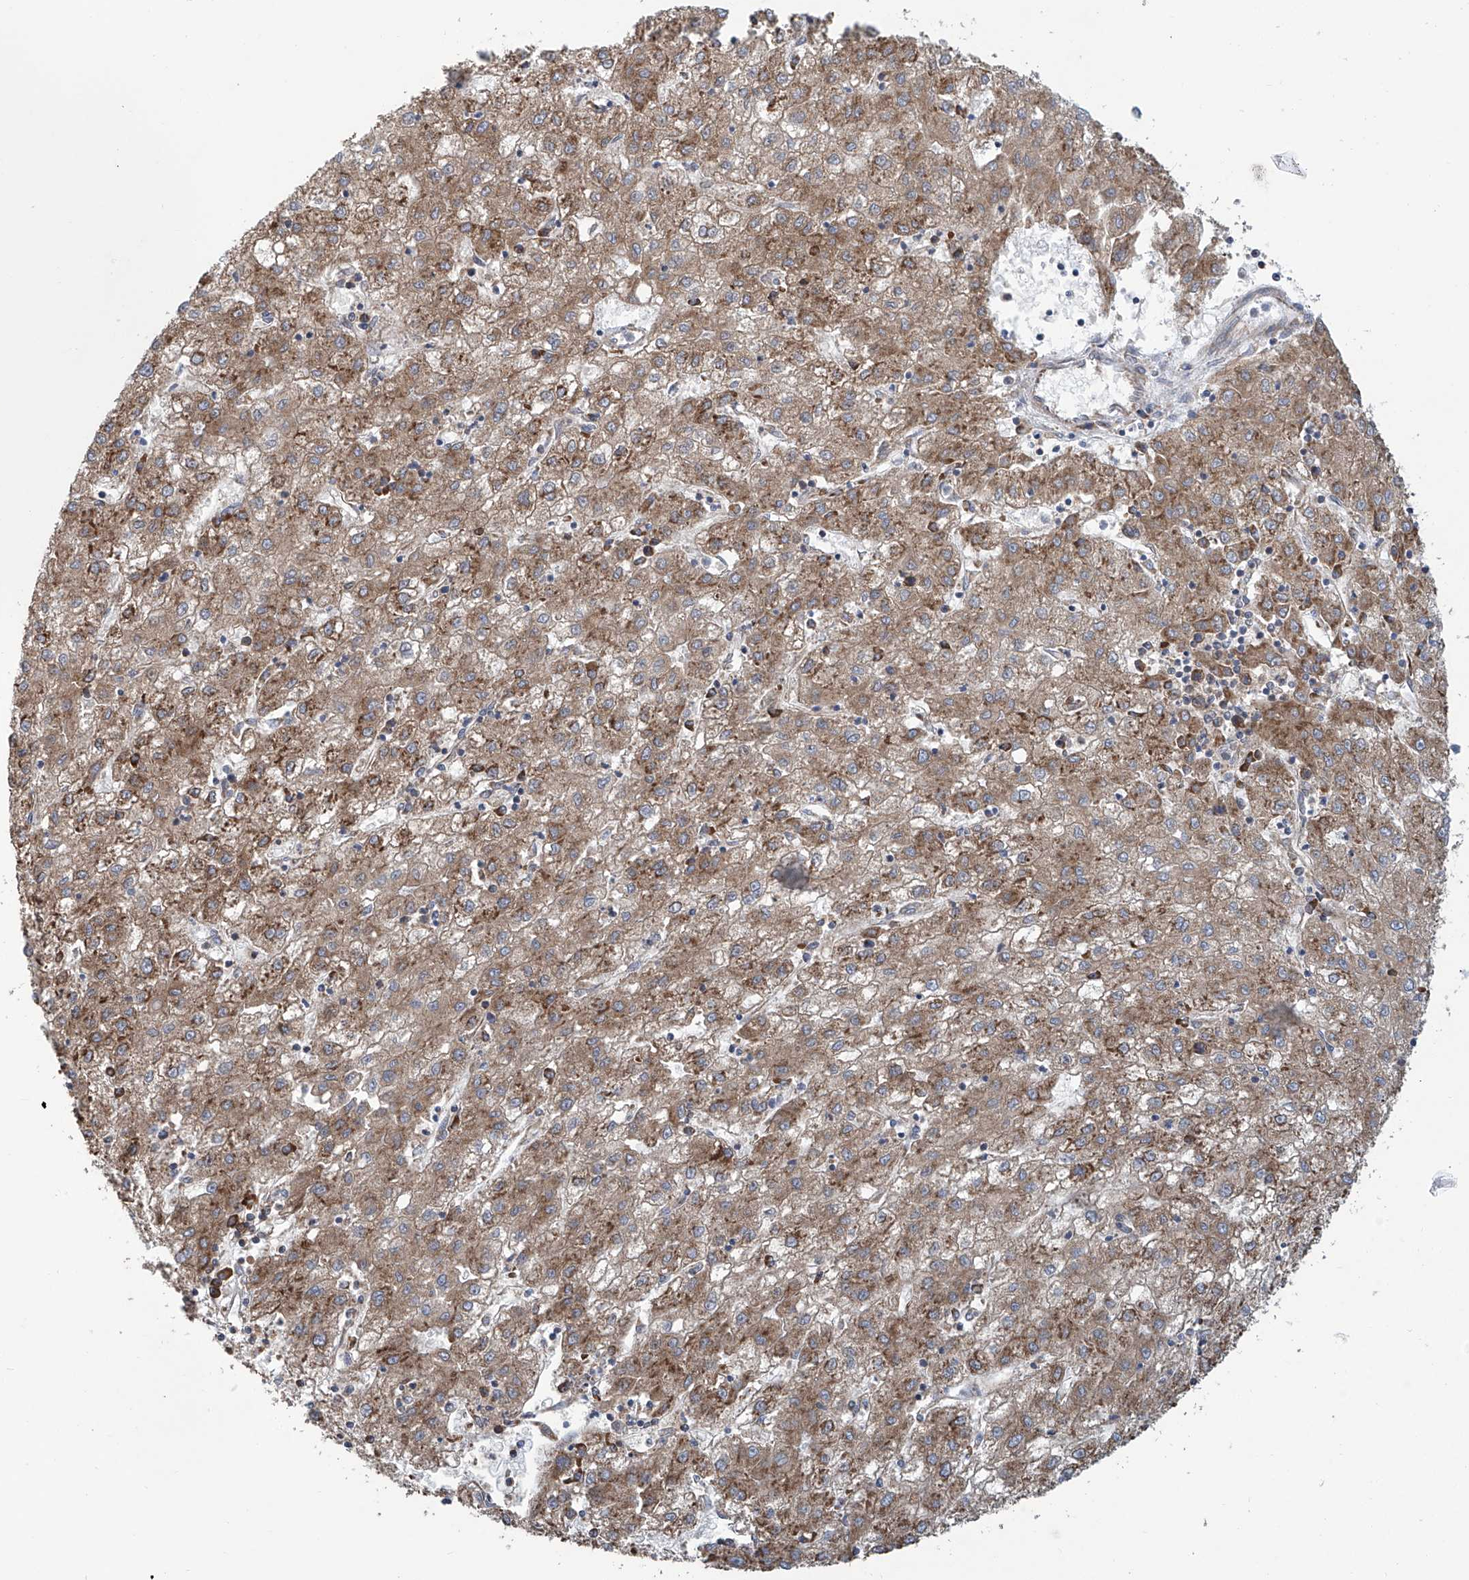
{"staining": {"intensity": "moderate", "quantity": ">75%", "location": "cytoplasmic/membranous"}, "tissue": "liver cancer", "cell_type": "Tumor cells", "image_type": "cancer", "snomed": [{"axis": "morphology", "description": "Carcinoma, Hepatocellular, NOS"}, {"axis": "topography", "description": "Liver"}], "caption": "Protein expression analysis of human hepatocellular carcinoma (liver) reveals moderate cytoplasmic/membranous expression in about >75% of tumor cells.", "gene": "SENP2", "patient": {"sex": "male", "age": 72}}